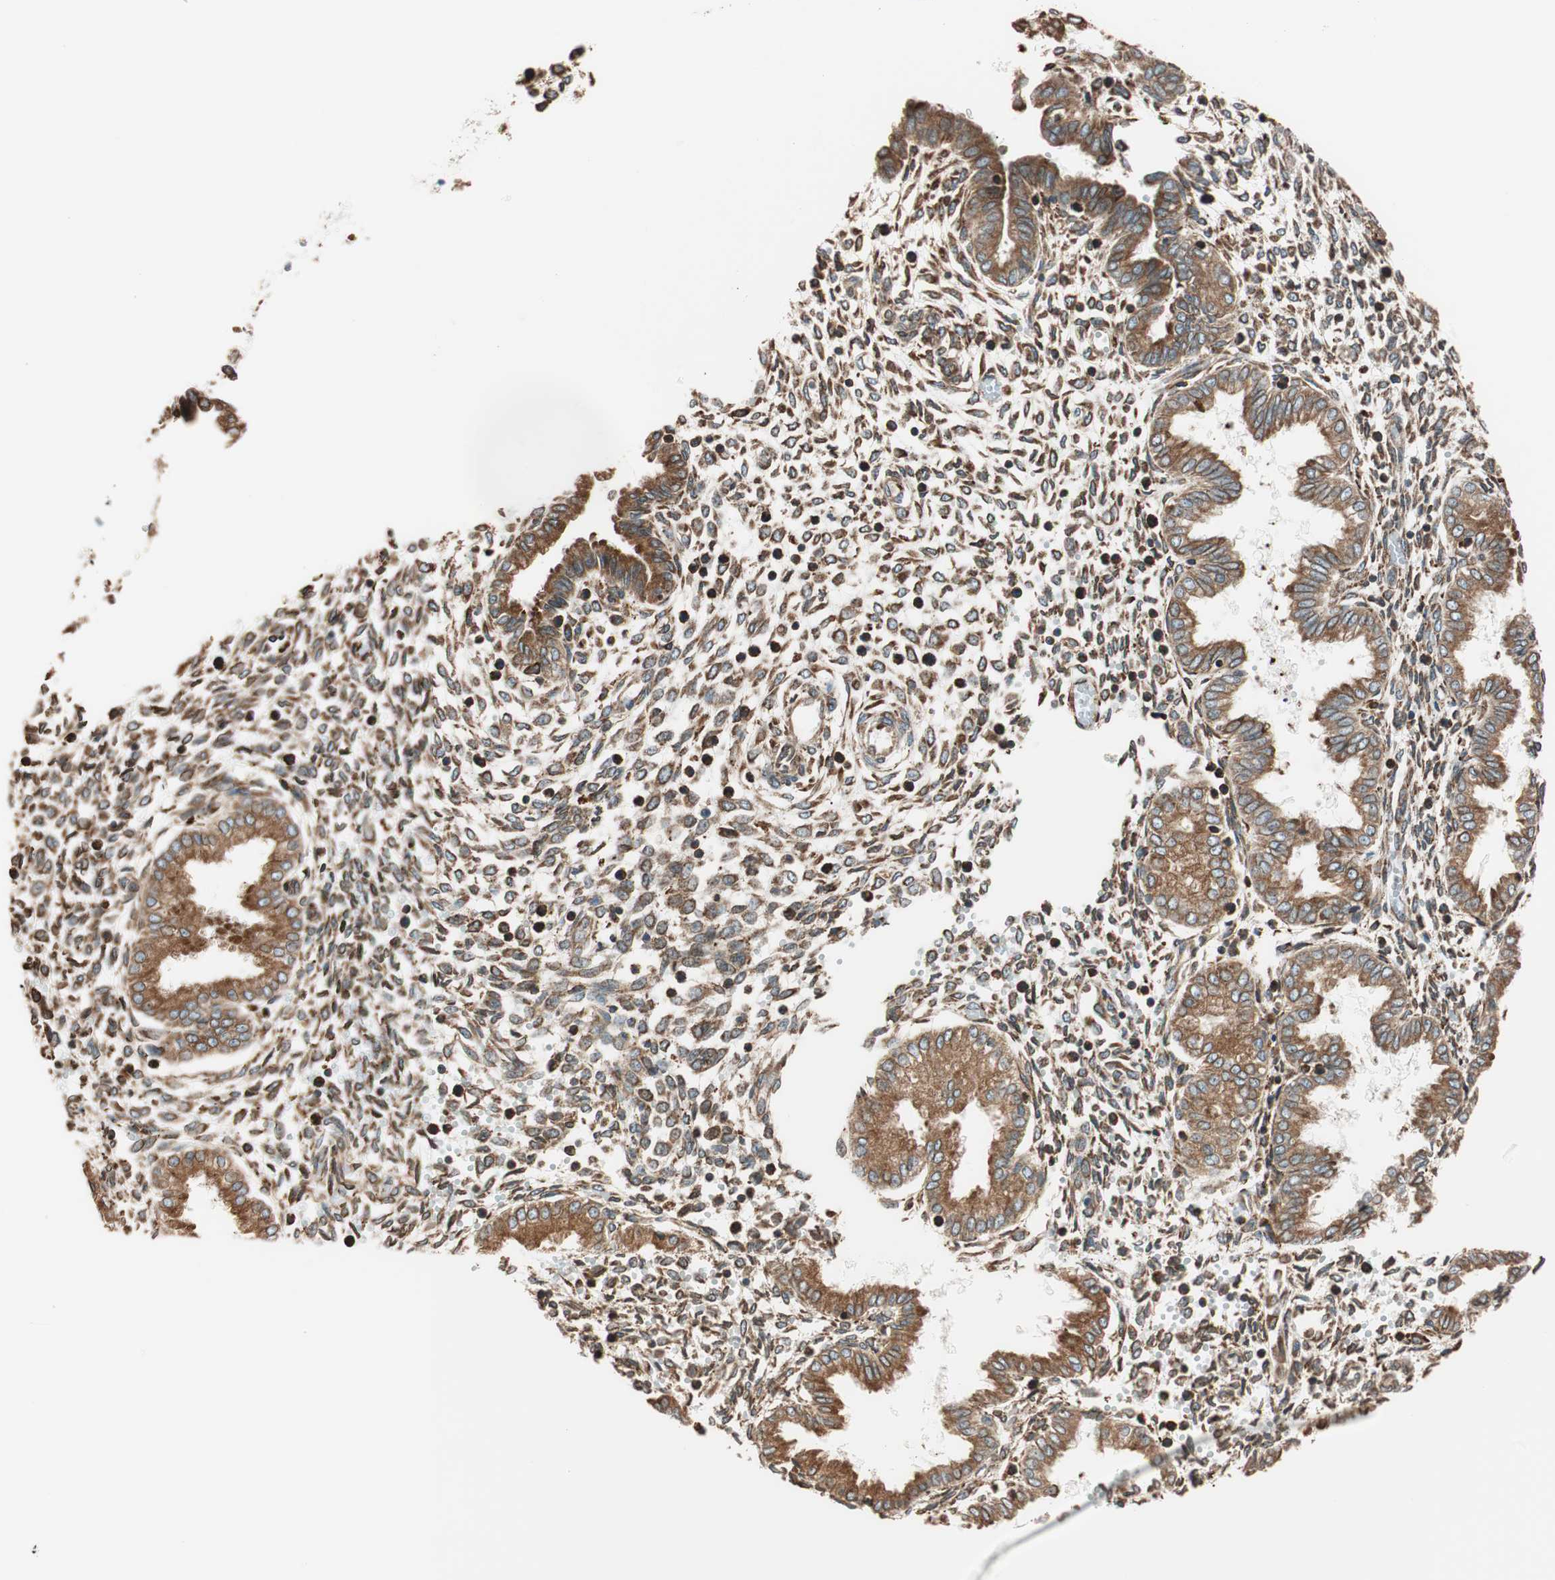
{"staining": {"intensity": "moderate", "quantity": ">75%", "location": "cytoplasmic/membranous"}, "tissue": "endometrium", "cell_type": "Cells in endometrial stroma", "image_type": "normal", "snomed": [{"axis": "morphology", "description": "Normal tissue, NOS"}, {"axis": "topography", "description": "Endometrium"}], "caption": "Approximately >75% of cells in endometrial stroma in unremarkable endometrium display moderate cytoplasmic/membranous protein positivity as visualized by brown immunohistochemical staining.", "gene": "PRKCSH", "patient": {"sex": "female", "age": 33}}